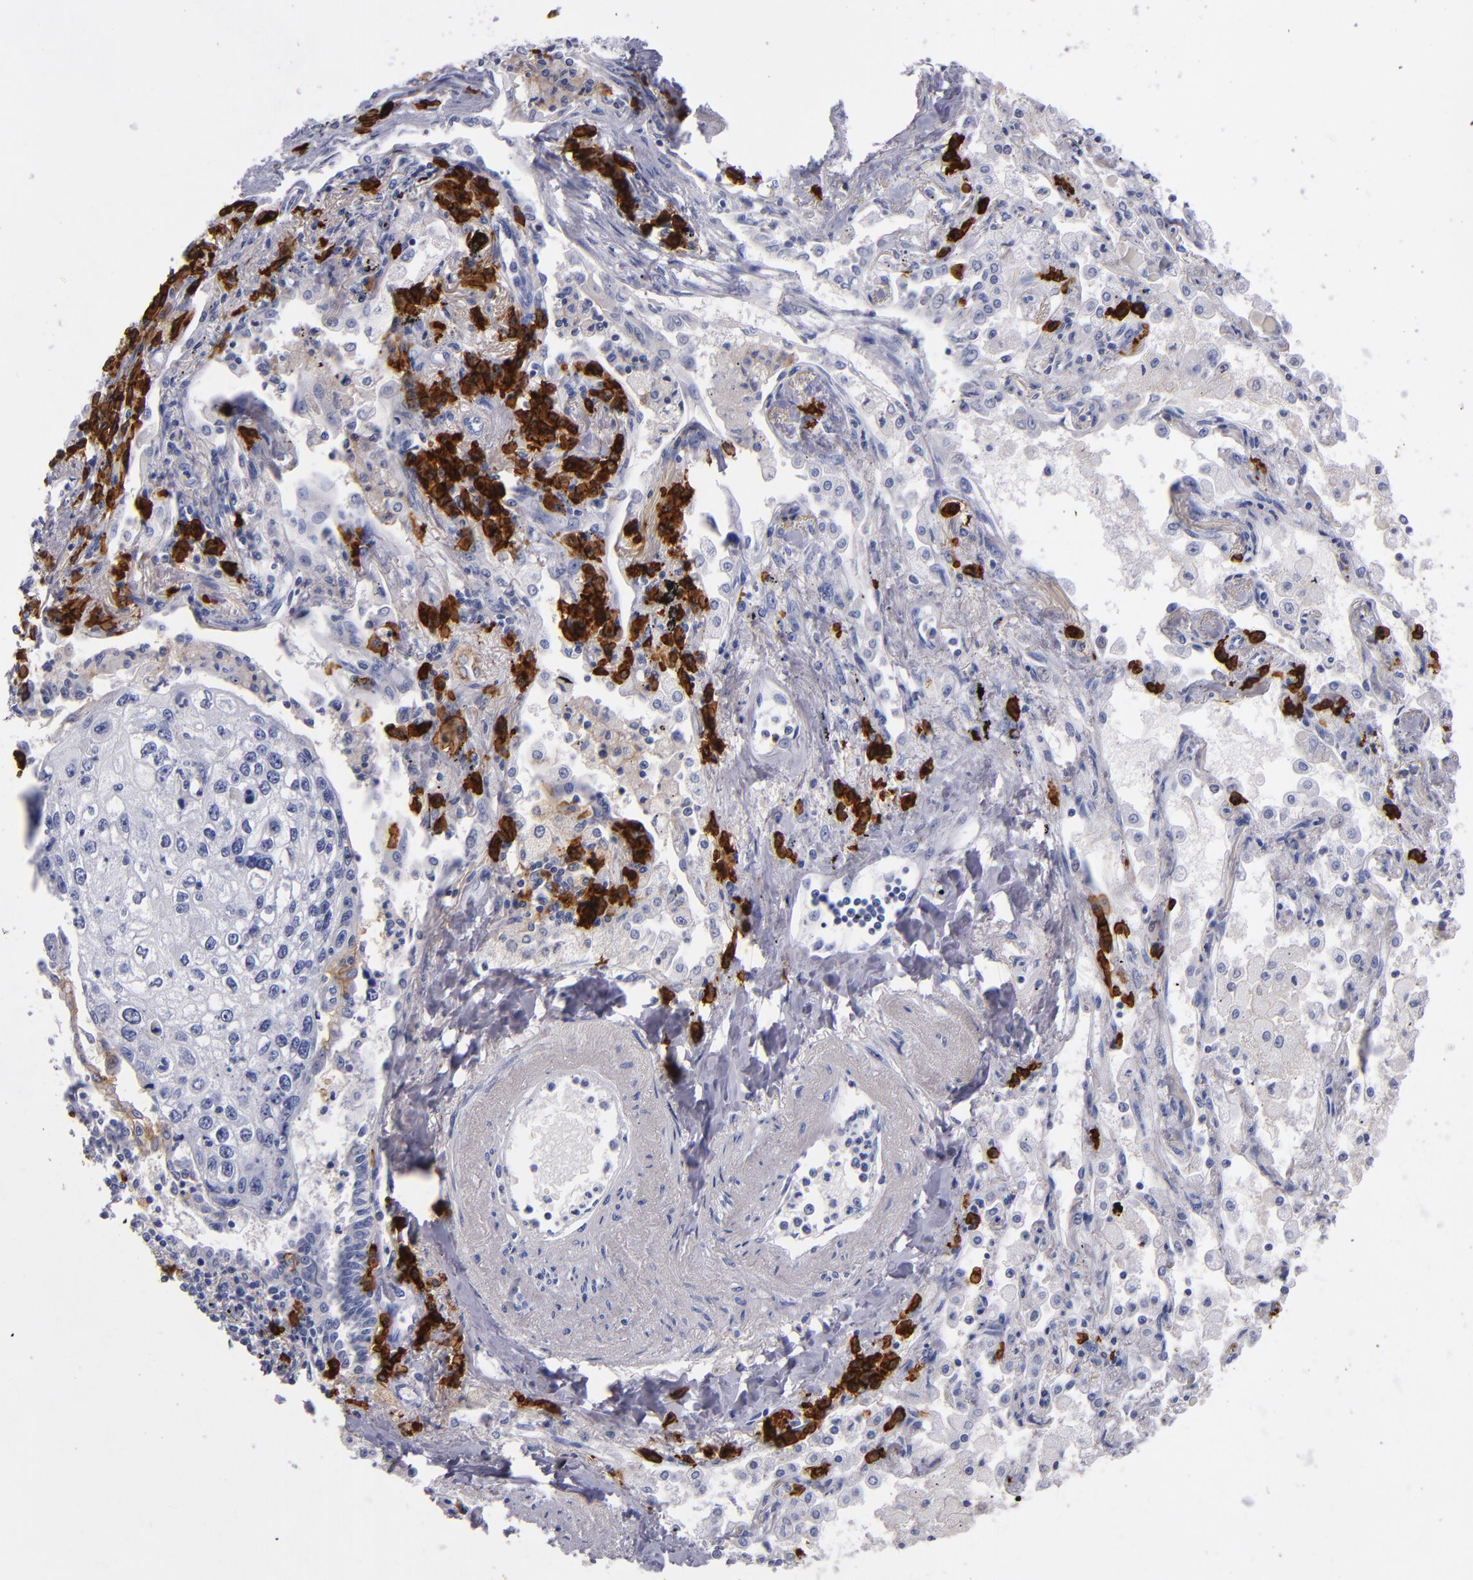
{"staining": {"intensity": "negative", "quantity": "none", "location": "none"}, "tissue": "lung cancer", "cell_type": "Tumor cells", "image_type": "cancer", "snomed": [{"axis": "morphology", "description": "Squamous cell carcinoma, NOS"}, {"axis": "topography", "description": "Lung"}], "caption": "Immunohistochemistry of human lung cancer (squamous cell carcinoma) shows no staining in tumor cells.", "gene": "CD38", "patient": {"sex": "male", "age": 75}}